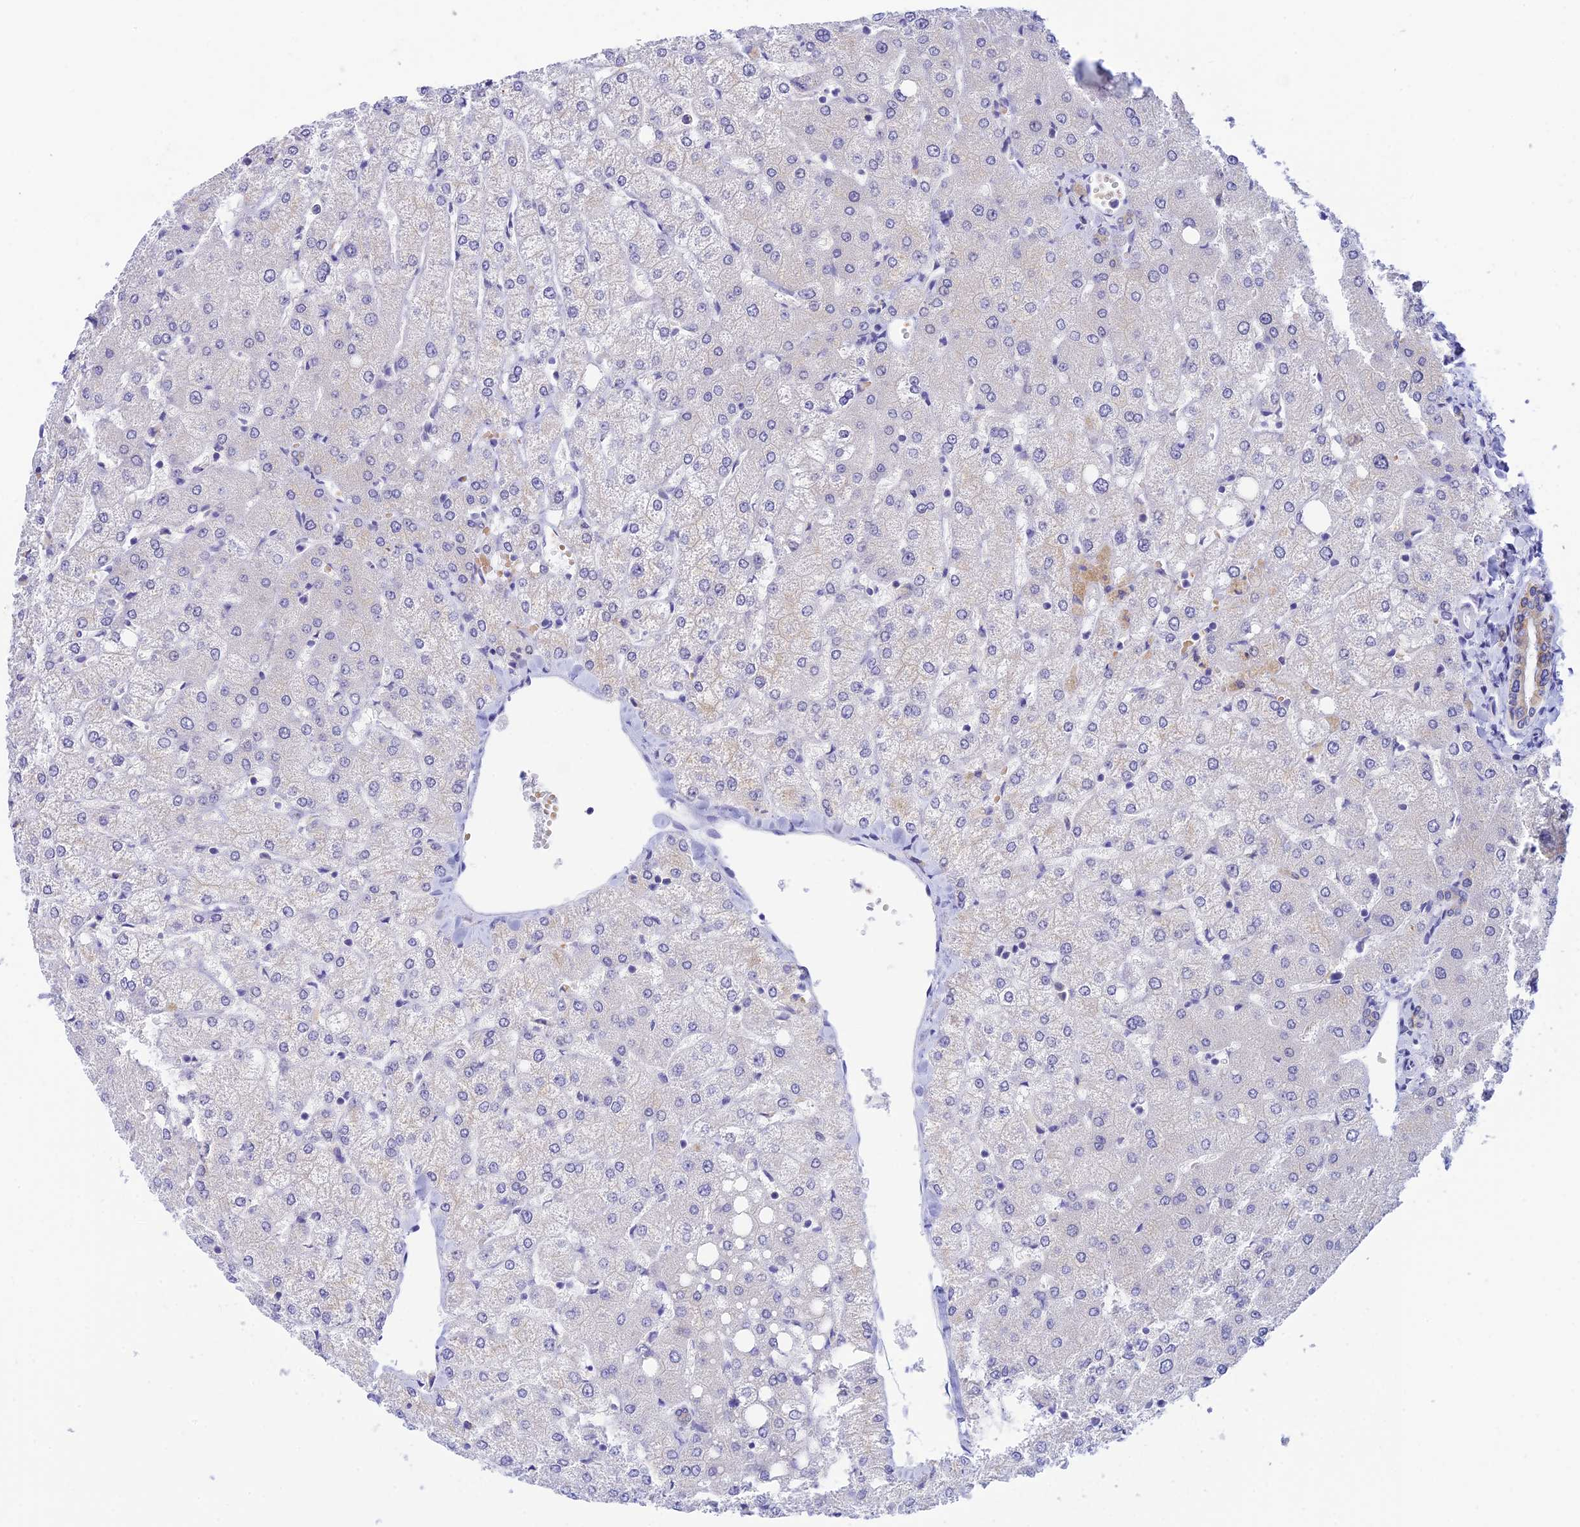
{"staining": {"intensity": "negative", "quantity": "none", "location": "none"}, "tissue": "liver", "cell_type": "Cholangiocytes", "image_type": "normal", "snomed": [{"axis": "morphology", "description": "Normal tissue, NOS"}, {"axis": "topography", "description": "Liver"}], "caption": "Immunohistochemistry of unremarkable liver shows no expression in cholangiocytes.", "gene": "RASGEF1B", "patient": {"sex": "female", "age": 54}}